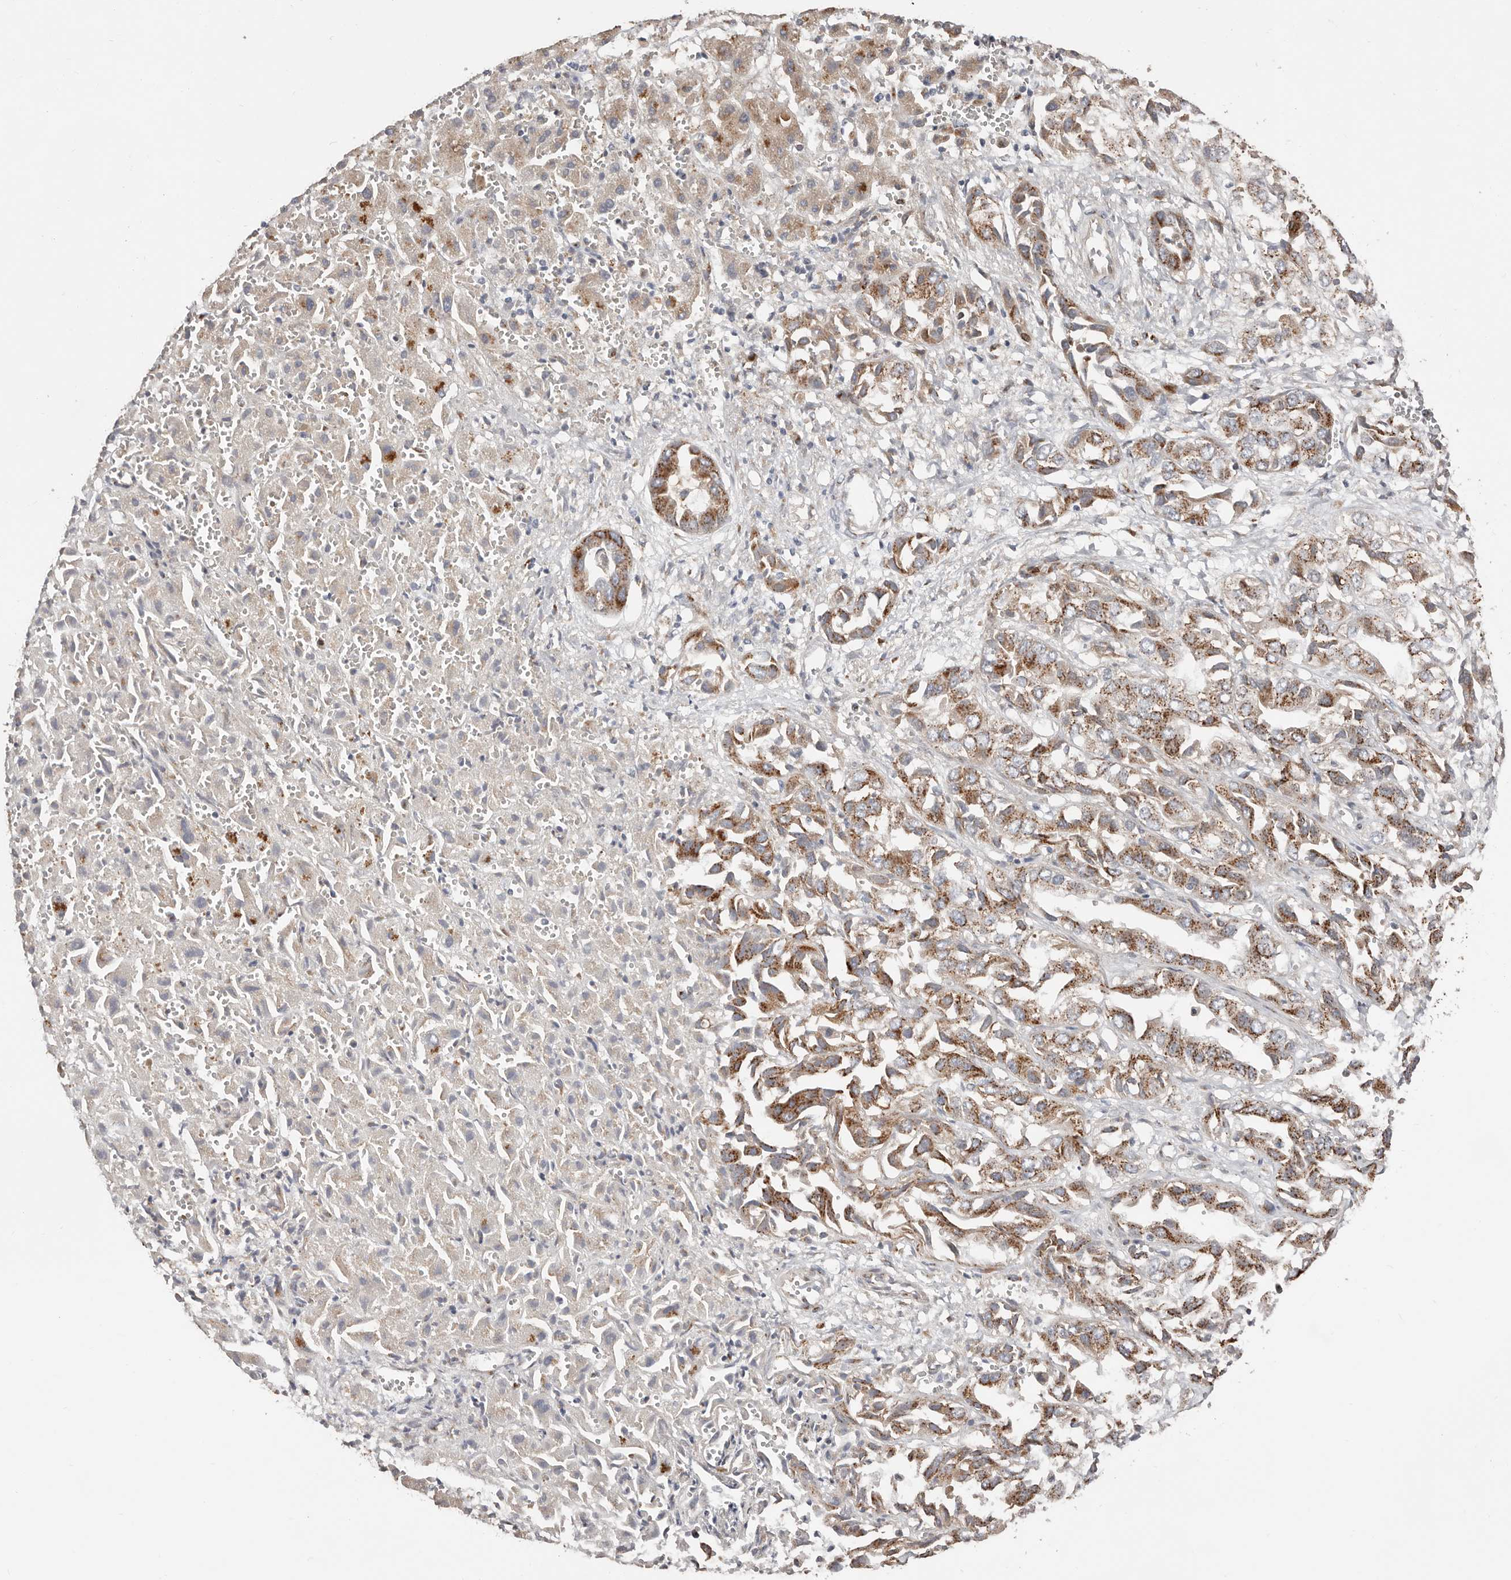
{"staining": {"intensity": "moderate", "quantity": ">75%", "location": "cytoplasmic/membranous"}, "tissue": "liver cancer", "cell_type": "Tumor cells", "image_type": "cancer", "snomed": [{"axis": "morphology", "description": "Cholangiocarcinoma"}, {"axis": "topography", "description": "Liver"}], "caption": "Immunohistochemistry (IHC) (DAB (3,3'-diaminobenzidine)) staining of liver cholangiocarcinoma reveals moderate cytoplasmic/membranous protein positivity in about >75% of tumor cells.", "gene": "COG1", "patient": {"sex": "female", "age": 52}}